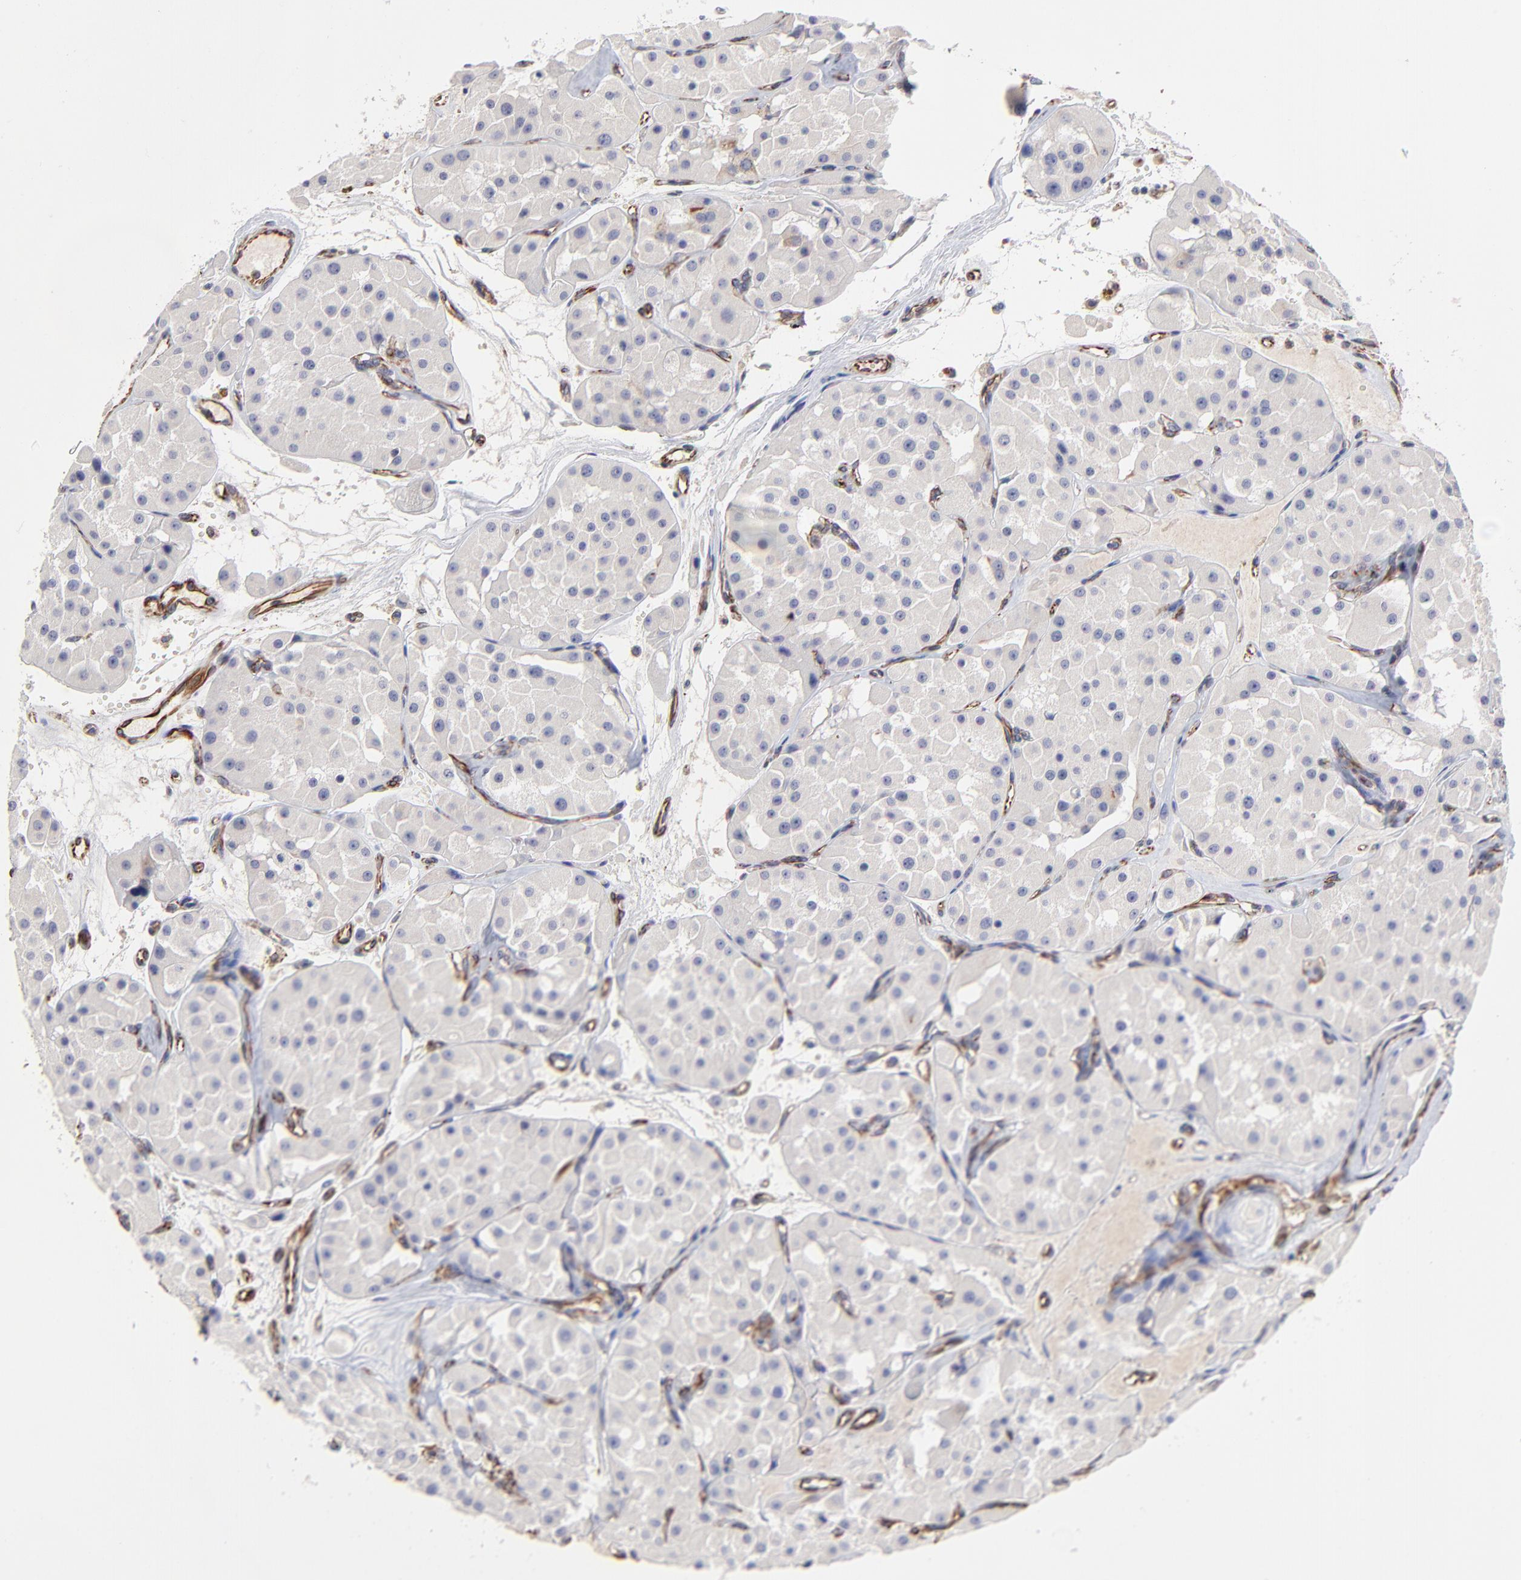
{"staining": {"intensity": "negative", "quantity": "none", "location": "none"}, "tissue": "renal cancer", "cell_type": "Tumor cells", "image_type": "cancer", "snomed": [{"axis": "morphology", "description": "Adenocarcinoma, uncertain malignant potential"}, {"axis": "topography", "description": "Kidney"}], "caption": "Renal adenocarcinoma,  uncertain malignant potential was stained to show a protein in brown. There is no significant expression in tumor cells.", "gene": "COX8C", "patient": {"sex": "male", "age": 63}}